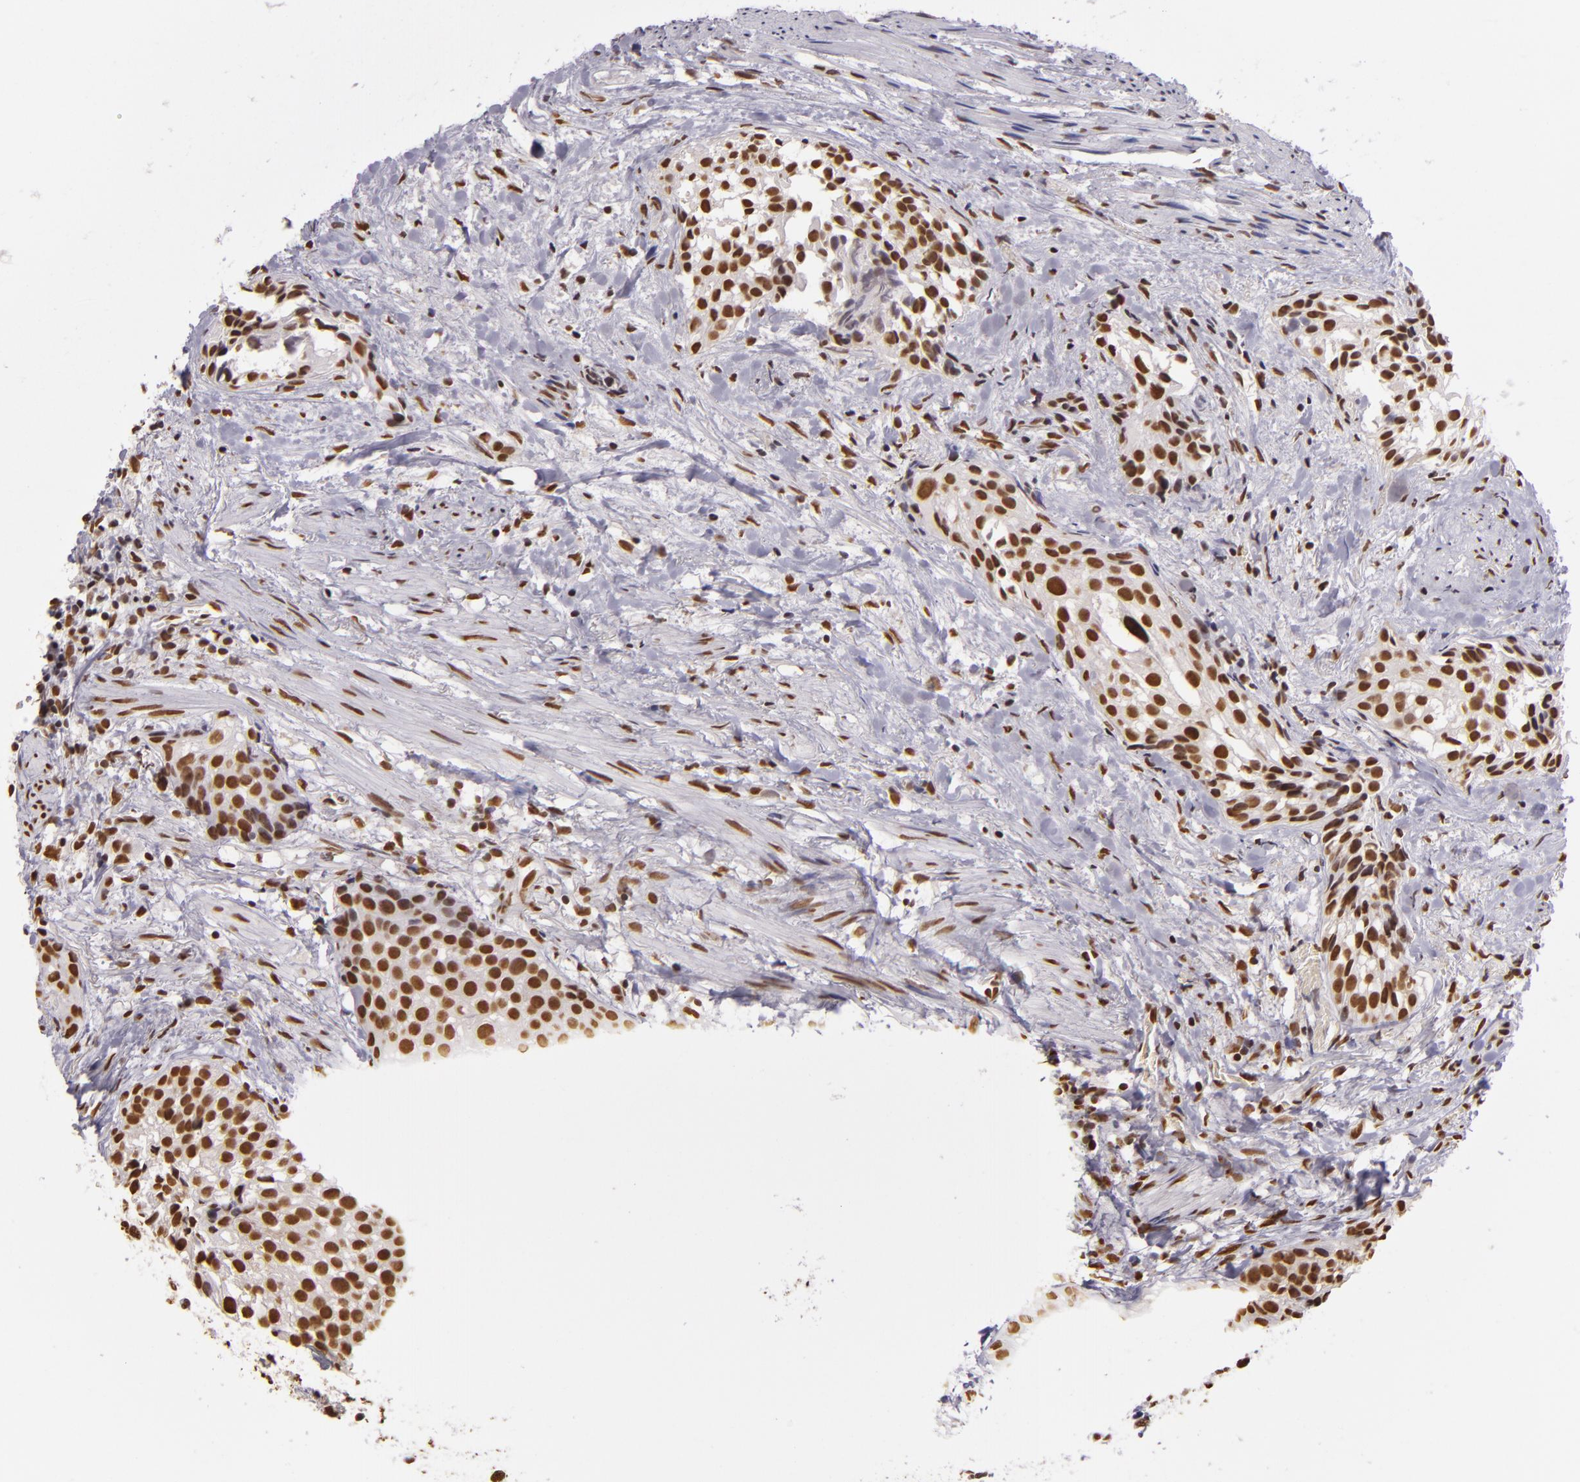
{"staining": {"intensity": "moderate", "quantity": ">75%", "location": "nuclear"}, "tissue": "urothelial cancer", "cell_type": "Tumor cells", "image_type": "cancer", "snomed": [{"axis": "morphology", "description": "Urothelial carcinoma, High grade"}, {"axis": "topography", "description": "Urinary bladder"}], "caption": "High-magnification brightfield microscopy of high-grade urothelial carcinoma stained with DAB (3,3'-diaminobenzidine) (brown) and counterstained with hematoxylin (blue). tumor cells exhibit moderate nuclear staining is present in approximately>75% of cells.", "gene": "PAPOLA", "patient": {"sex": "female", "age": 78}}